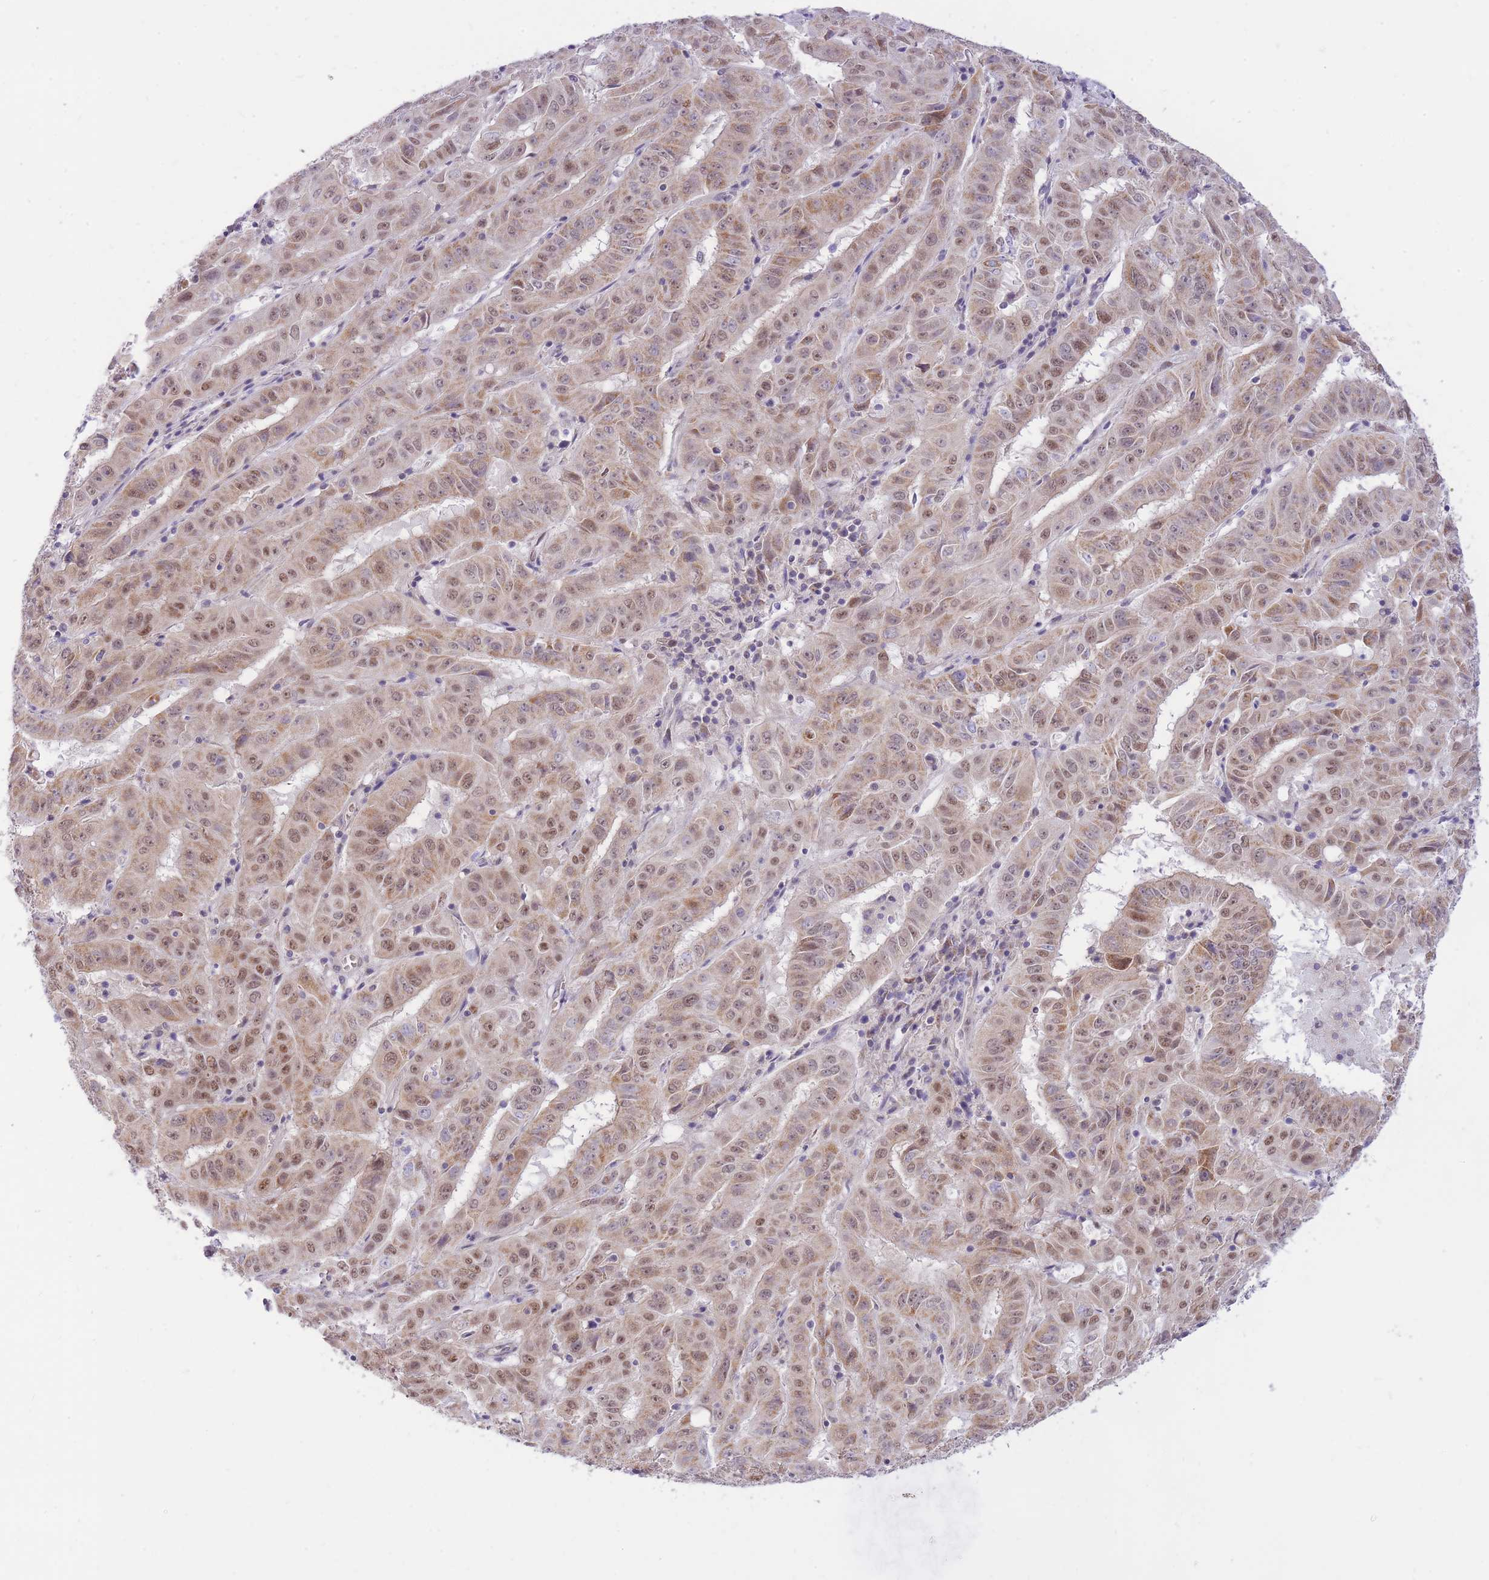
{"staining": {"intensity": "moderate", "quantity": ">75%", "location": "cytoplasmic/membranous,nuclear"}, "tissue": "pancreatic cancer", "cell_type": "Tumor cells", "image_type": "cancer", "snomed": [{"axis": "morphology", "description": "Adenocarcinoma, NOS"}, {"axis": "topography", "description": "Pancreas"}], "caption": "Tumor cells demonstrate medium levels of moderate cytoplasmic/membranous and nuclear expression in approximately >75% of cells in pancreatic cancer (adenocarcinoma).", "gene": "MINDY2", "patient": {"sex": "male", "age": 63}}